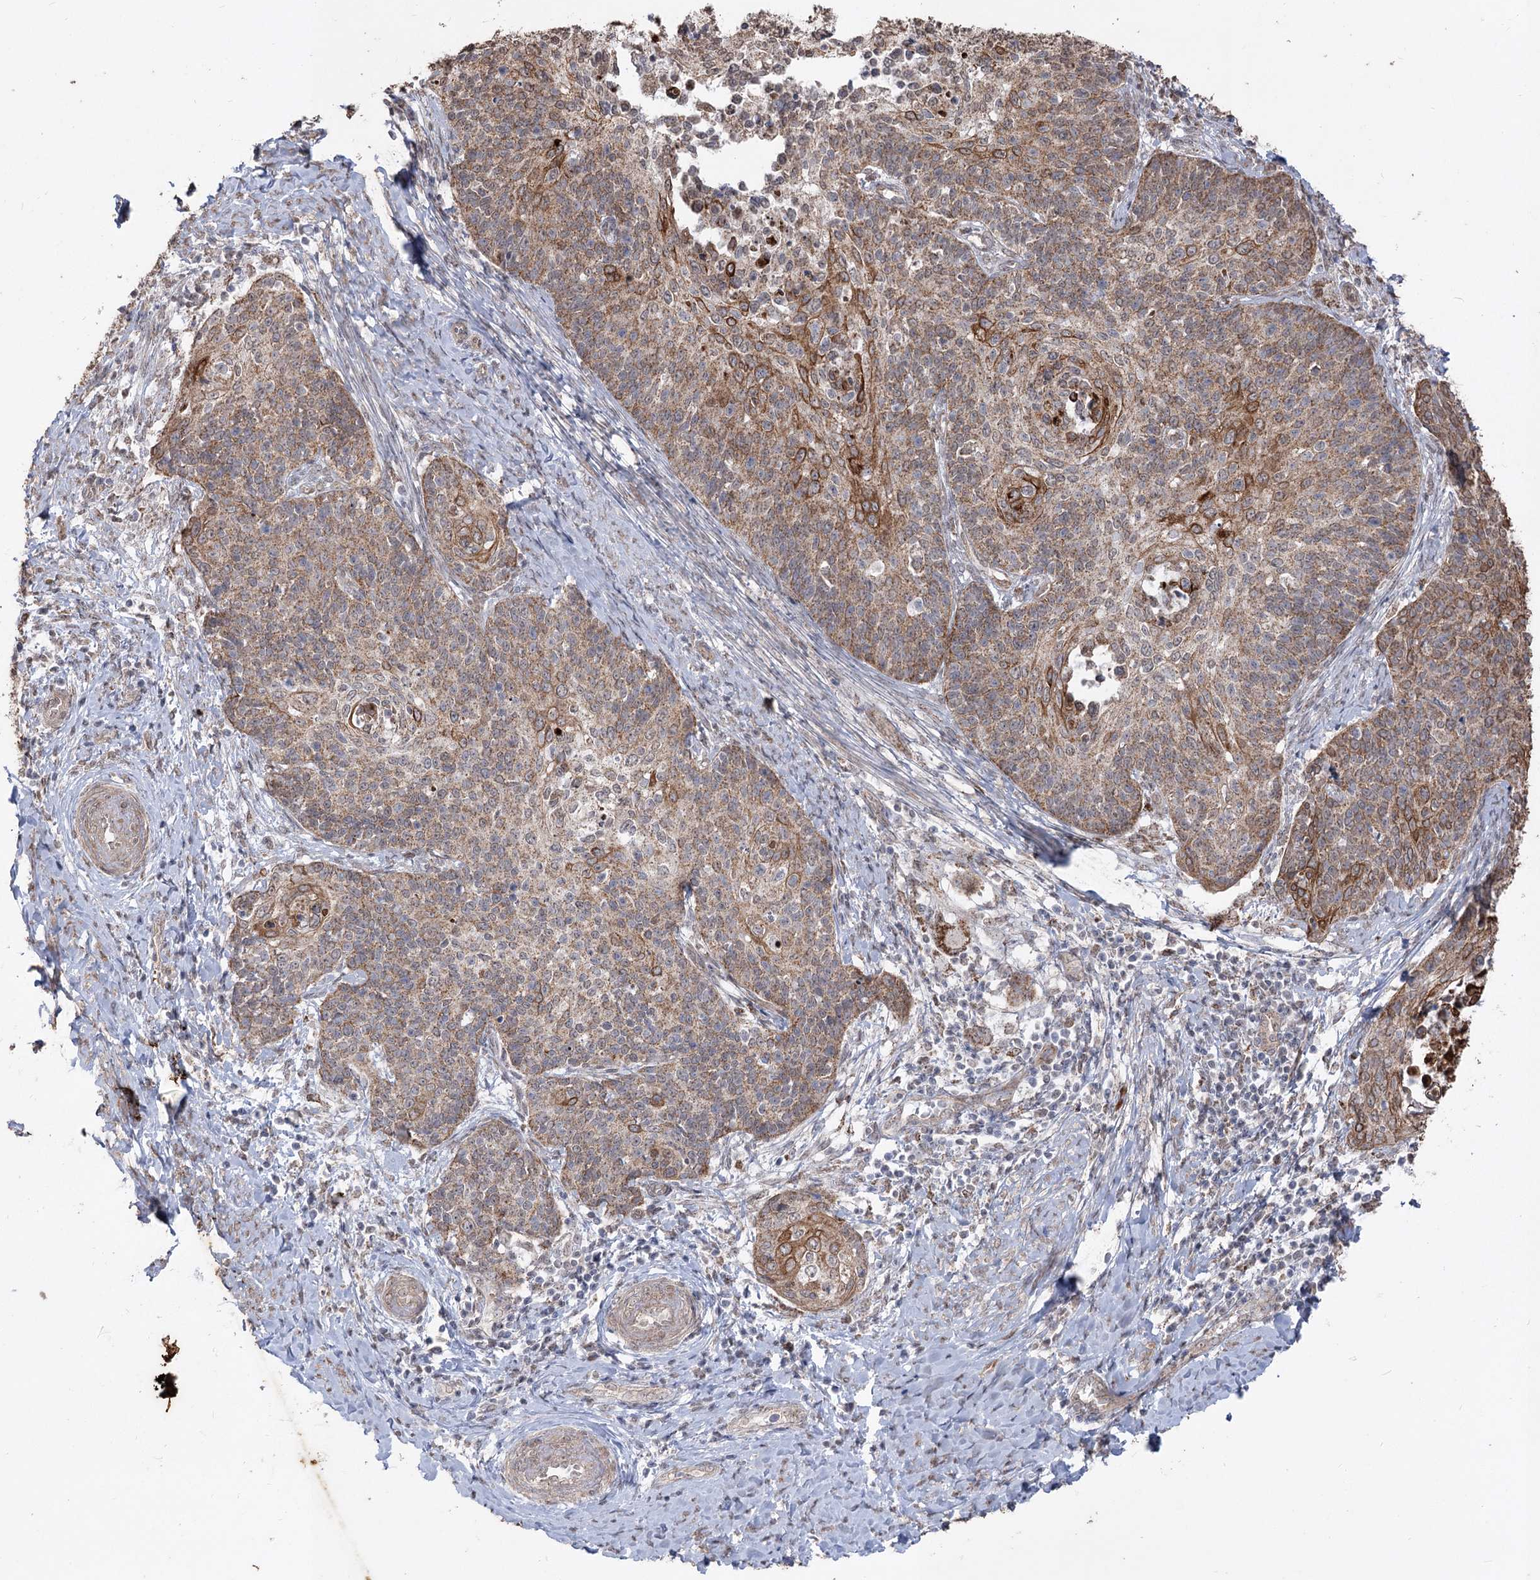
{"staining": {"intensity": "moderate", "quantity": ">75%", "location": "cytoplasmic/membranous"}, "tissue": "cervical cancer", "cell_type": "Tumor cells", "image_type": "cancer", "snomed": [{"axis": "morphology", "description": "Squamous cell carcinoma, NOS"}, {"axis": "topography", "description": "Cervix"}], "caption": "Immunohistochemistry histopathology image of human cervical squamous cell carcinoma stained for a protein (brown), which exhibits medium levels of moderate cytoplasmic/membranous expression in approximately >75% of tumor cells.", "gene": "ZSCAN23", "patient": {"sex": "female", "age": 39}}